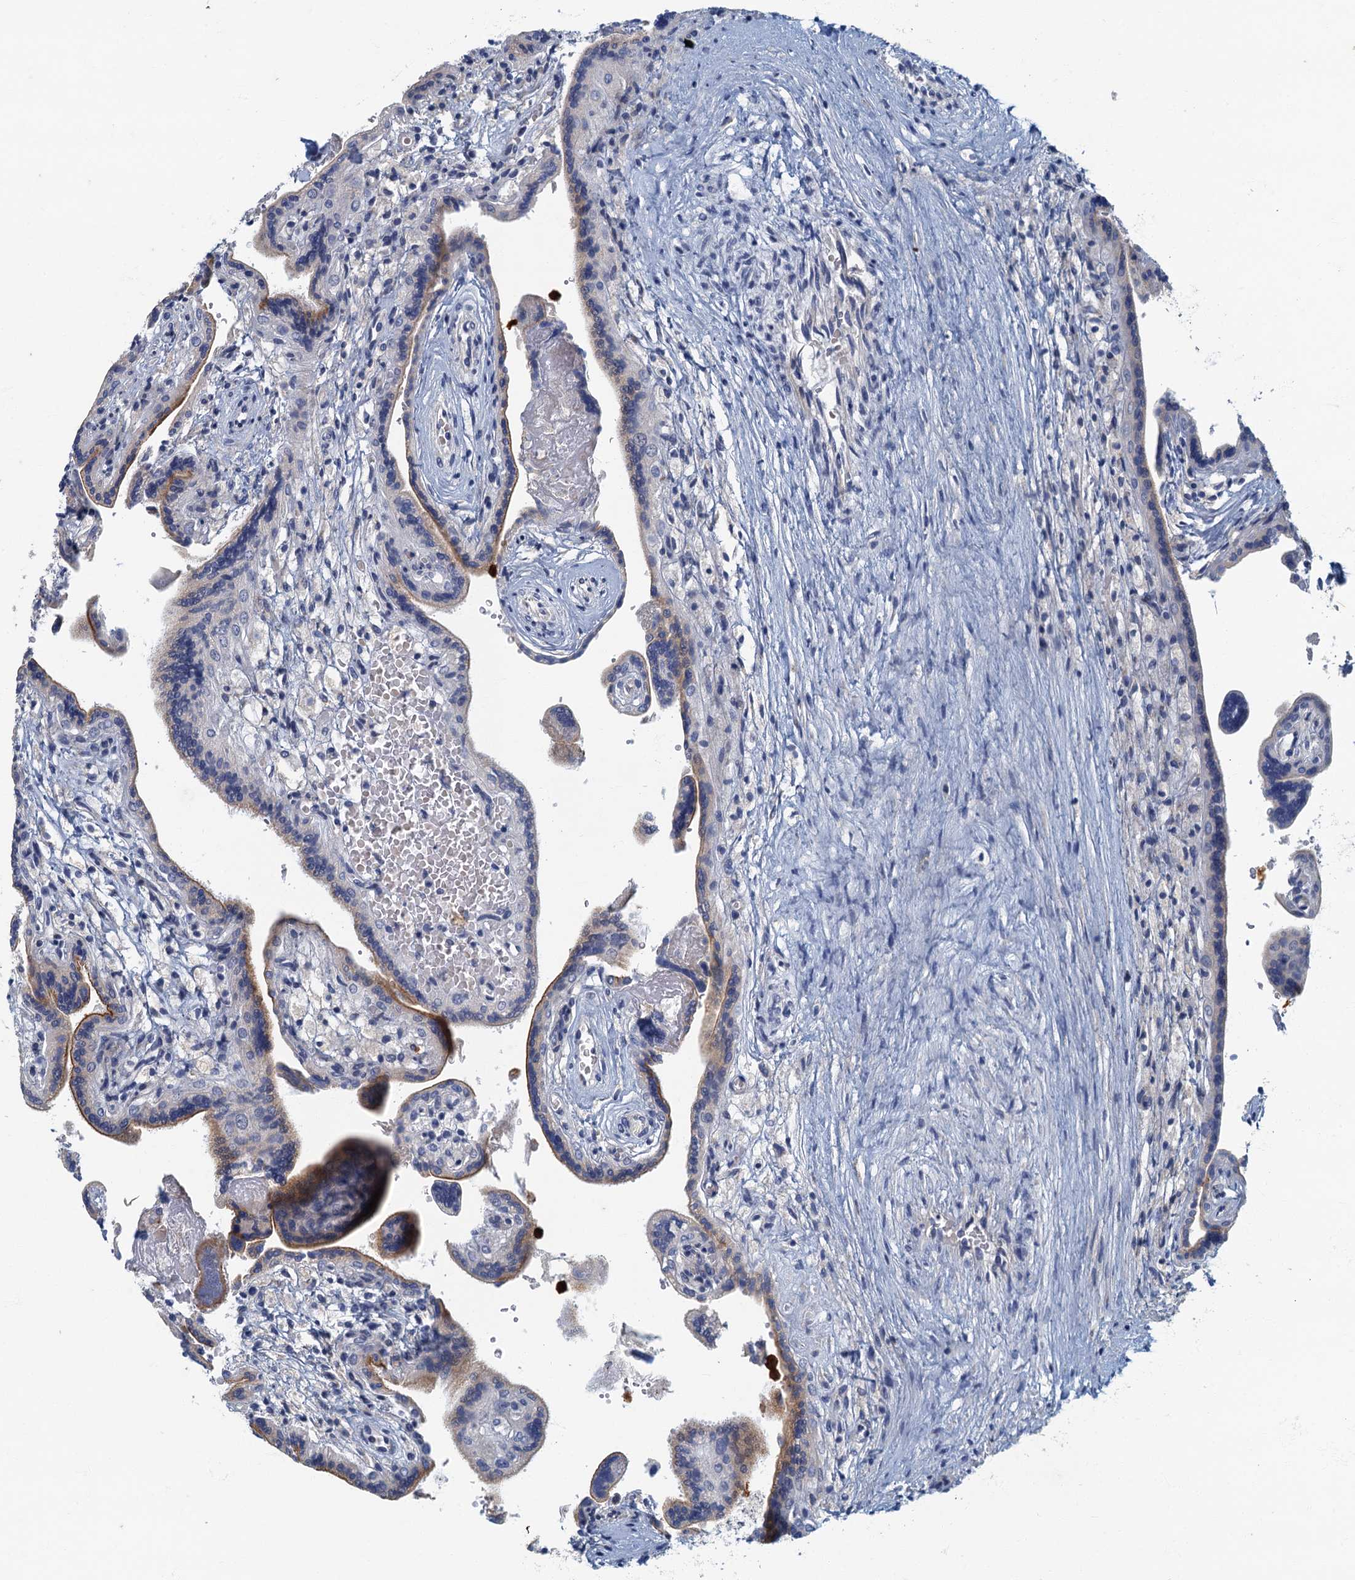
{"staining": {"intensity": "moderate", "quantity": "25%-75%", "location": "cytoplasmic/membranous"}, "tissue": "placenta", "cell_type": "Trophoblastic cells", "image_type": "normal", "snomed": [{"axis": "morphology", "description": "Normal tissue, NOS"}, {"axis": "topography", "description": "Placenta"}], "caption": "About 25%-75% of trophoblastic cells in benign human placenta display moderate cytoplasmic/membranous protein staining as visualized by brown immunohistochemical staining.", "gene": "ANKDD1A", "patient": {"sex": "female", "age": 37}}